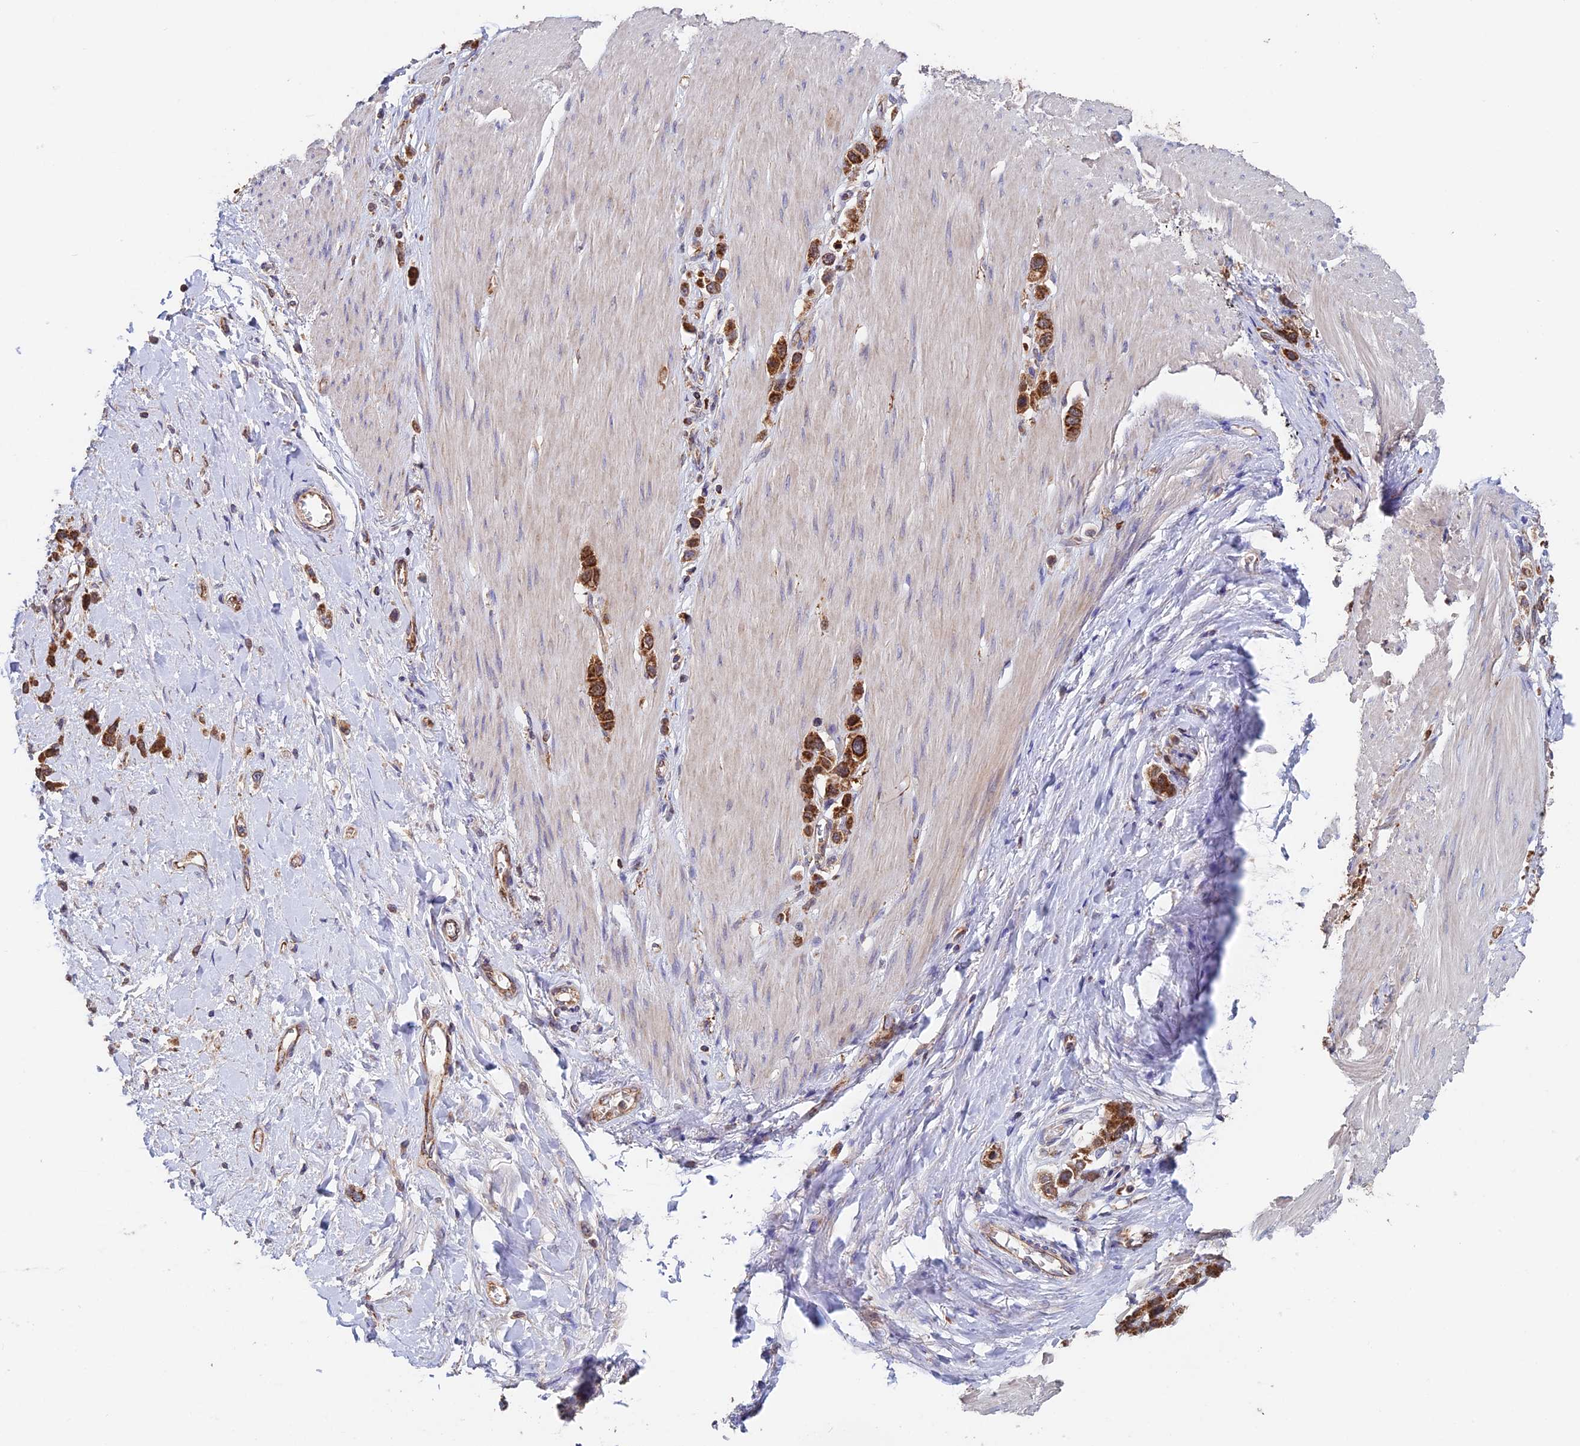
{"staining": {"intensity": "strong", "quantity": ">75%", "location": "cytoplasmic/membranous"}, "tissue": "stomach cancer", "cell_type": "Tumor cells", "image_type": "cancer", "snomed": [{"axis": "morphology", "description": "Adenocarcinoma, NOS"}, {"axis": "topography", "description": "Stomach"}], "caption": "This is an image of immunohistochemistry staining of adenocarcinoma (stomach), which shows strong positivity in the cytoplasmic/membranous of tumor cells.", "gene": "DTYMK", "patient": {"sex": "female", "age": 65}}